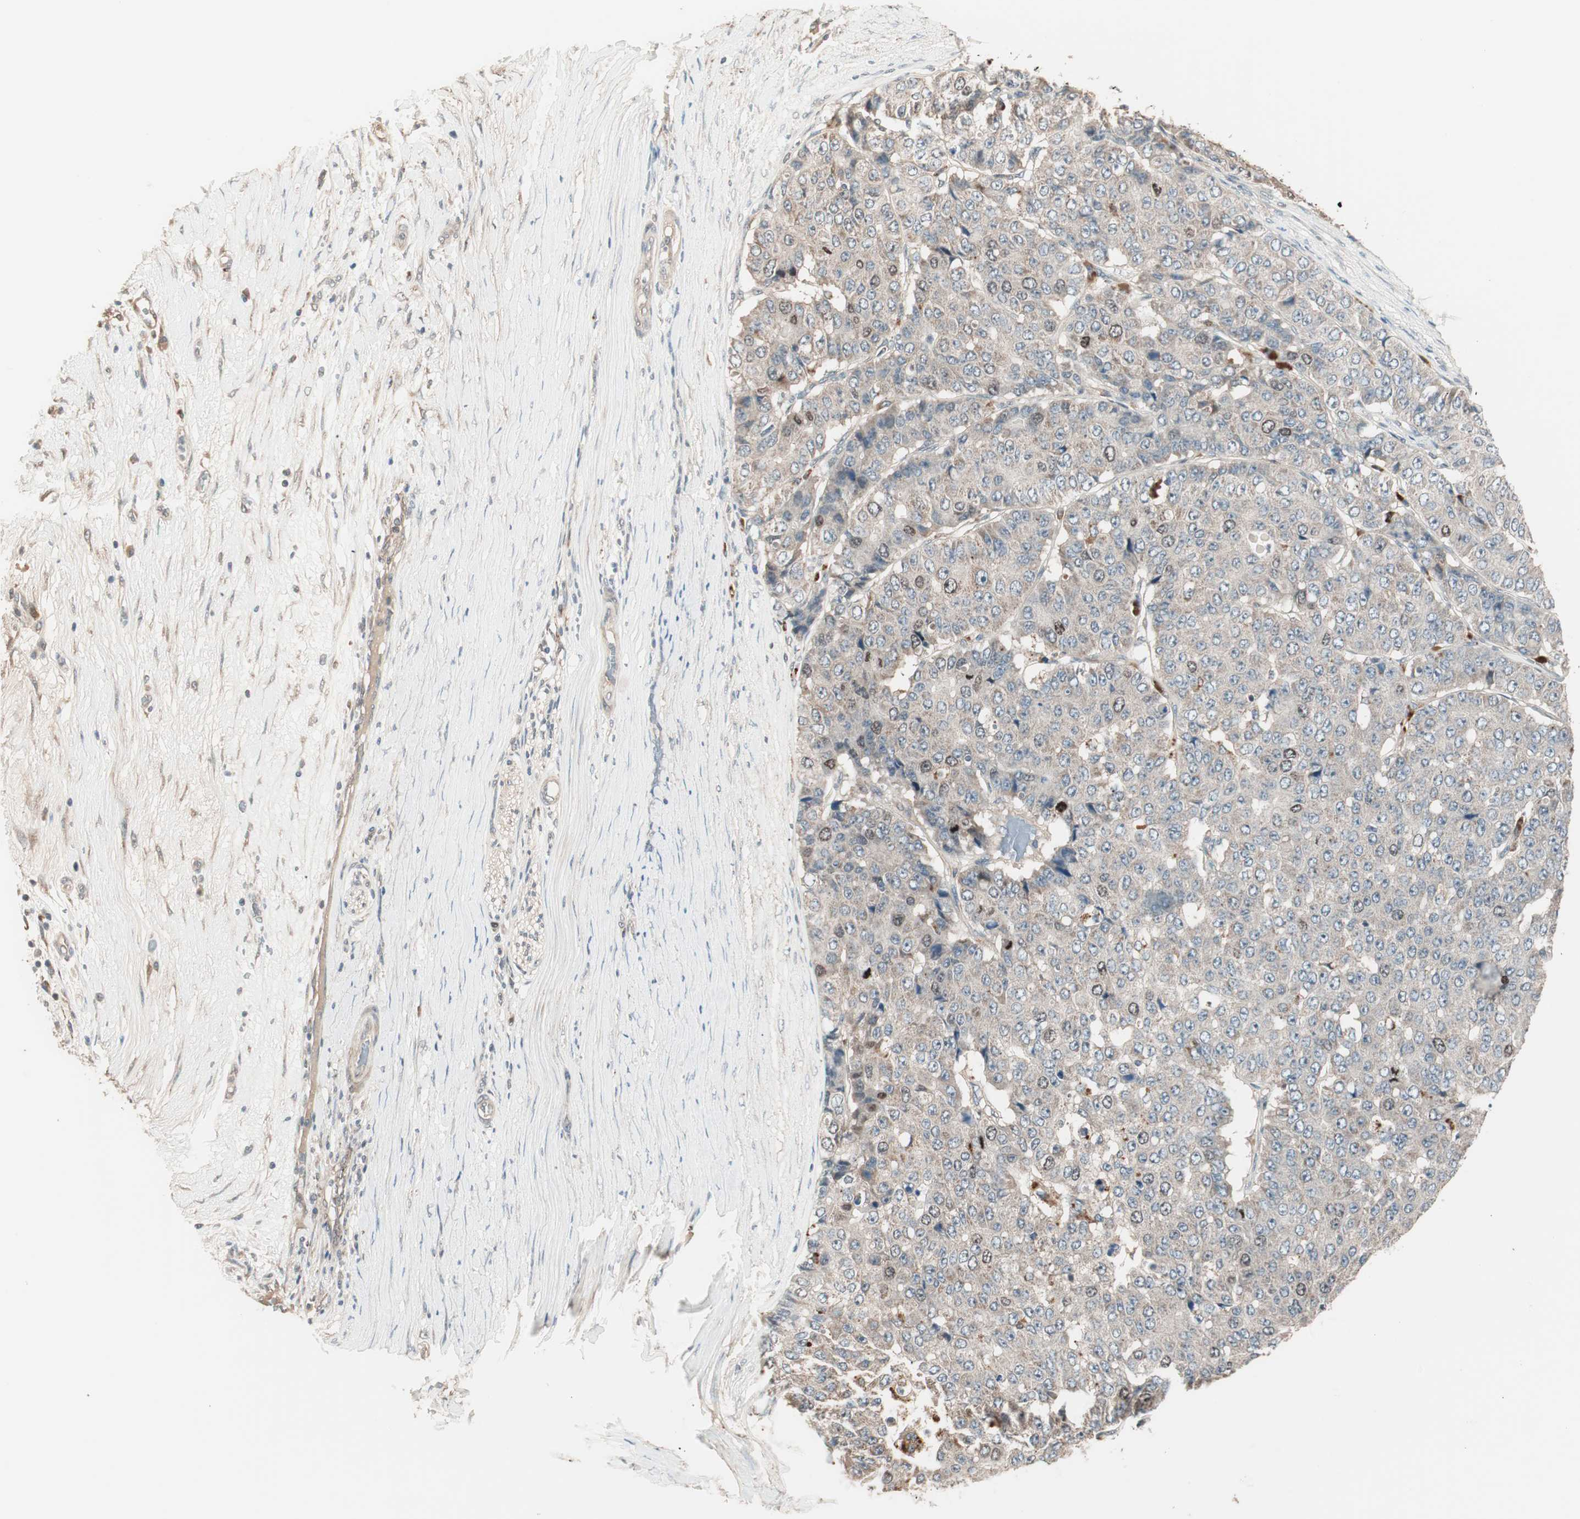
{"staining": {"intensity": "weak", "quantity": ">75%", "location": "cytoplasmic/membranous"}, "tissue": "pancreatic cancer", "cell_type": "Tumor cells", "image_type": "cancer", "snomed": [{"axis": "morphology", "description": "Adenocarcinoma, NOS"}, {"axis": "topography", "description": "Pancreas"}], "caption": "A micrograph showing weak cytoplasmic/membranous positivity in about >75% of tumor cells in pancreatic cancer, as visualized by brown immunohistochemical staining.", "gene": "NFRKB", "patient": {"sex": "male", "age": 50}}